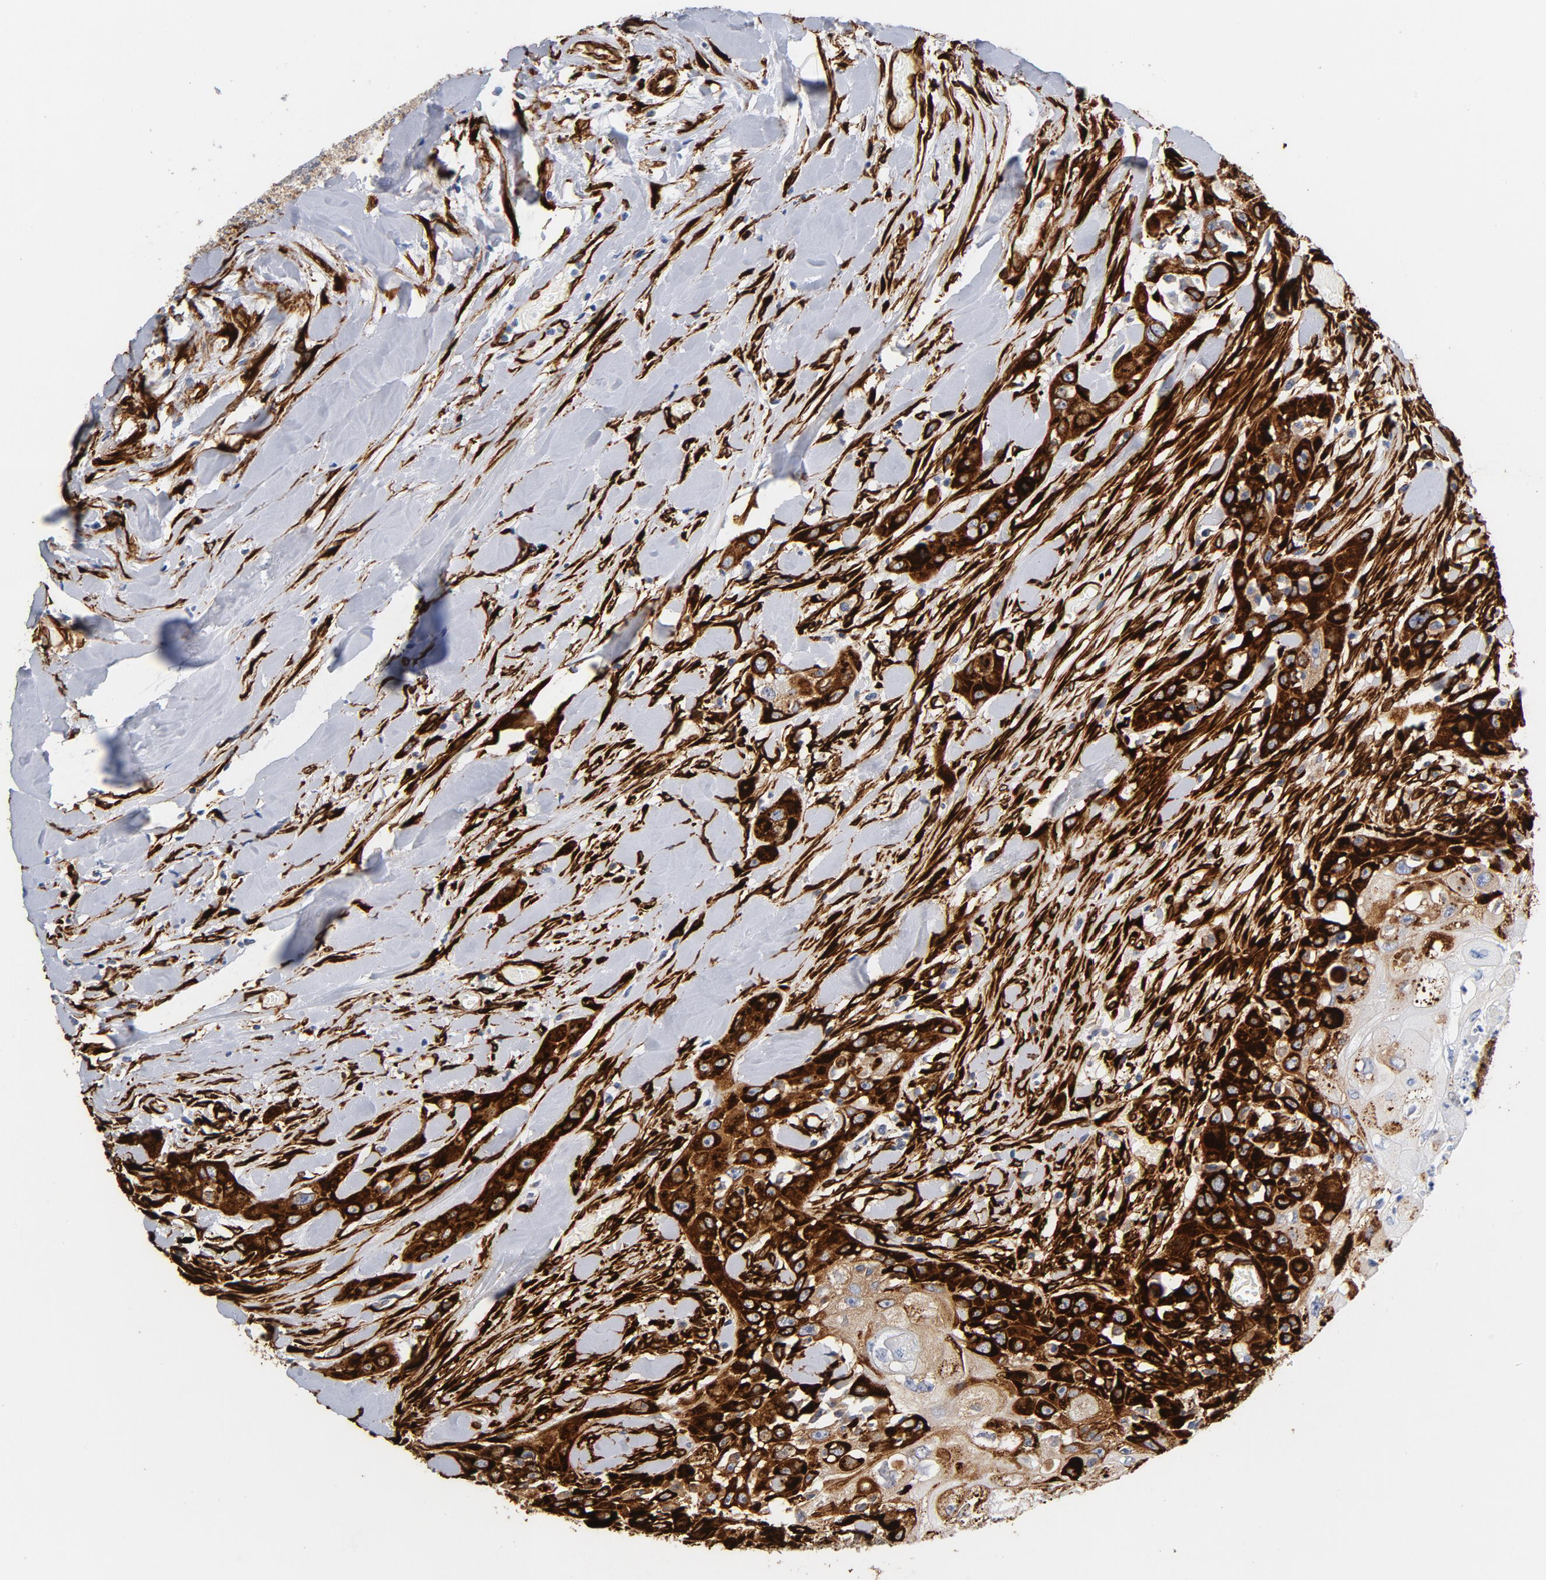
{"staining": {"intensity": "strong", "quantity": ">75%", "location": "cytoplasmic/membranous"}, "tissue": "head and neck cancer", "cell_type": "Tumor cells", "image_type": "cancer", "snomed": [{"axis": "morphology", "description": "Neoplasm, malignant, NOS"}, {"axis": "topography", "description": "Salivary gland"}, {"axis": "topography", "description": "Head-Neck"}], "caption": "Immunohistochemical staining of neoplasm (malignant) (head and neck) demonstrates high levels of strong cytoplasmic/membranous staining in about >75% of tumor cells. The protein of interest is shown in brown color, while the nuclei are stained blue.", "gene": "SERPINH1", "patient": {"sex": "male", "age": 43}}